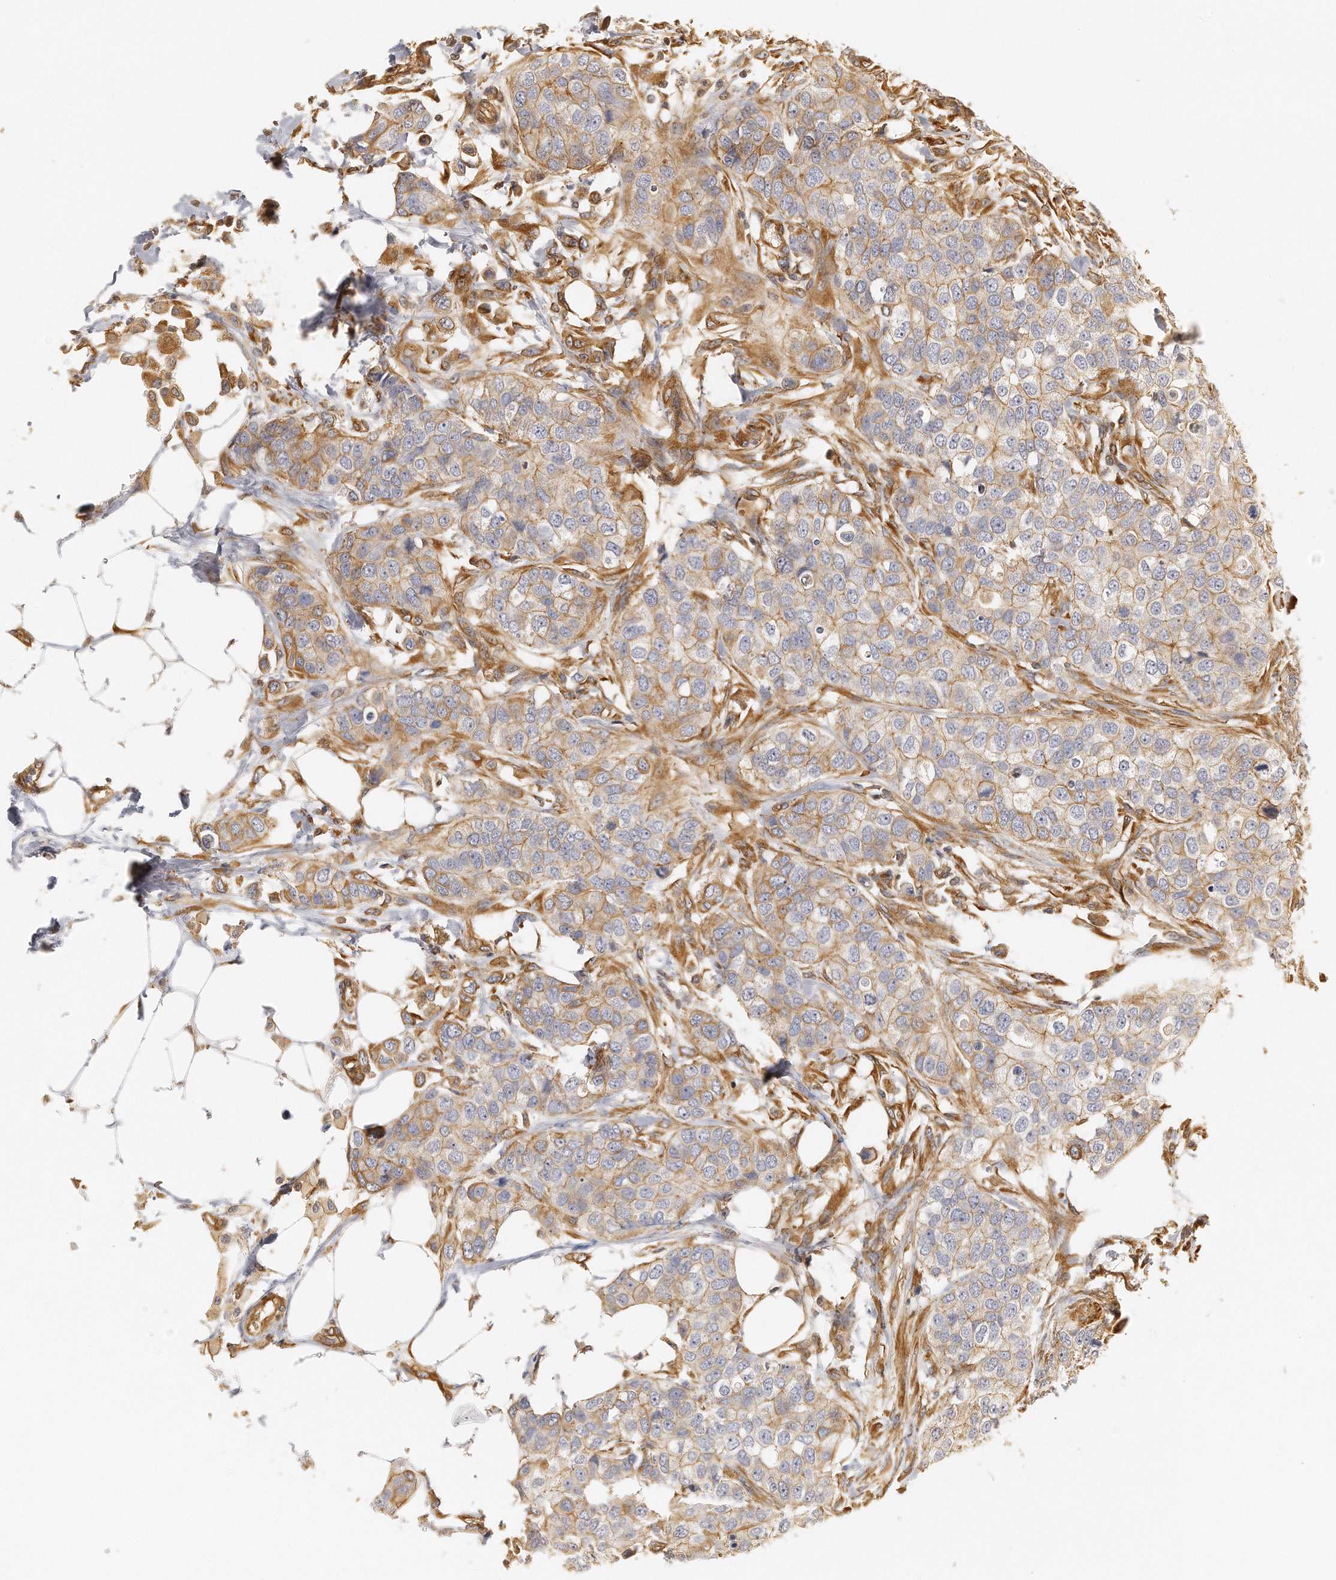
{"staining": {"intensity": "moderate", "quantity": "25%-75%", "location": "cytoplasmic/membranous"}, "tissue": "breast cancer", "cell_type": "Tumor cells", "image_type": "cancer", "snomed": [{"axis": "morphology", "description": "Normal tissue, NOS"}, {"axis": "morphology", "description": "Duct carcinoma"}, {"axis": "topography", "description": "Breast"}], "caption": "The photomicrograph demonstrates immunohistochemical staining of breast invasive ductal carcinoma. There is moderate cytoplasmic/membranous positivity is present in about 25%-75% of tumor cells.", "gene": "CHST7", "patient": {"sex": "female", "age": 49}}